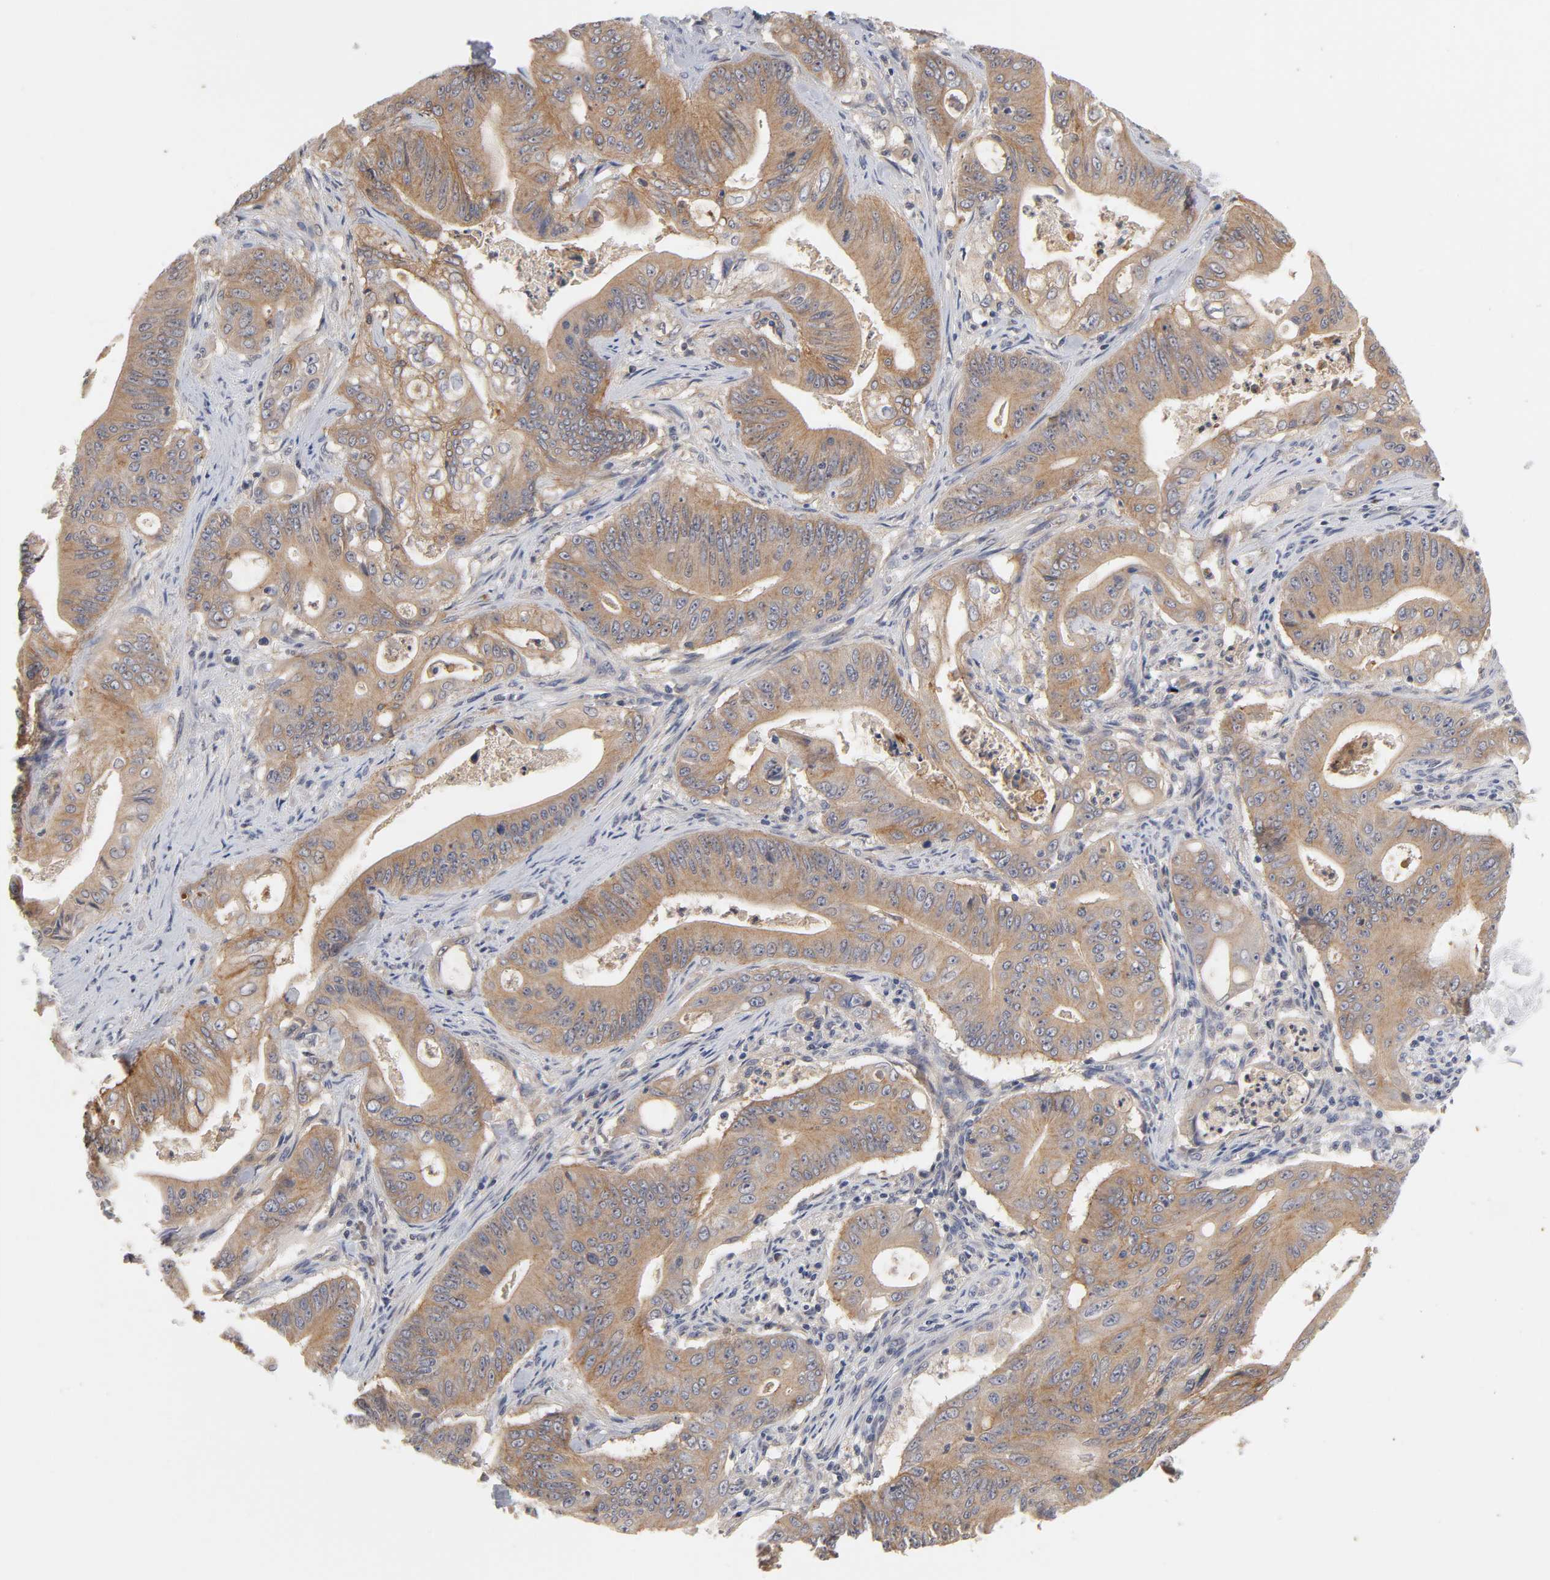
{"staining": {"intensity": "moderate", "quantity": ">75%", "location": "cytoplasmic/membranous"}, "tissue": "pancreatic cancer", "cell_type": "Tumor cells", "image_type": "cancer", "snomed": [{"axis": "morphology", "description": "Normal tissue, NOS"}, {"axis": "topography", "description": "Lymph node"}], "caption": "The photomicrograph demonstrates a brown stain indicating the presence of a protein in the cytoplasmic/membranous of tumor cells in pancreatic cancer.", "gene": "CXADR", "patient": {"sex": "male", "age": 62}}